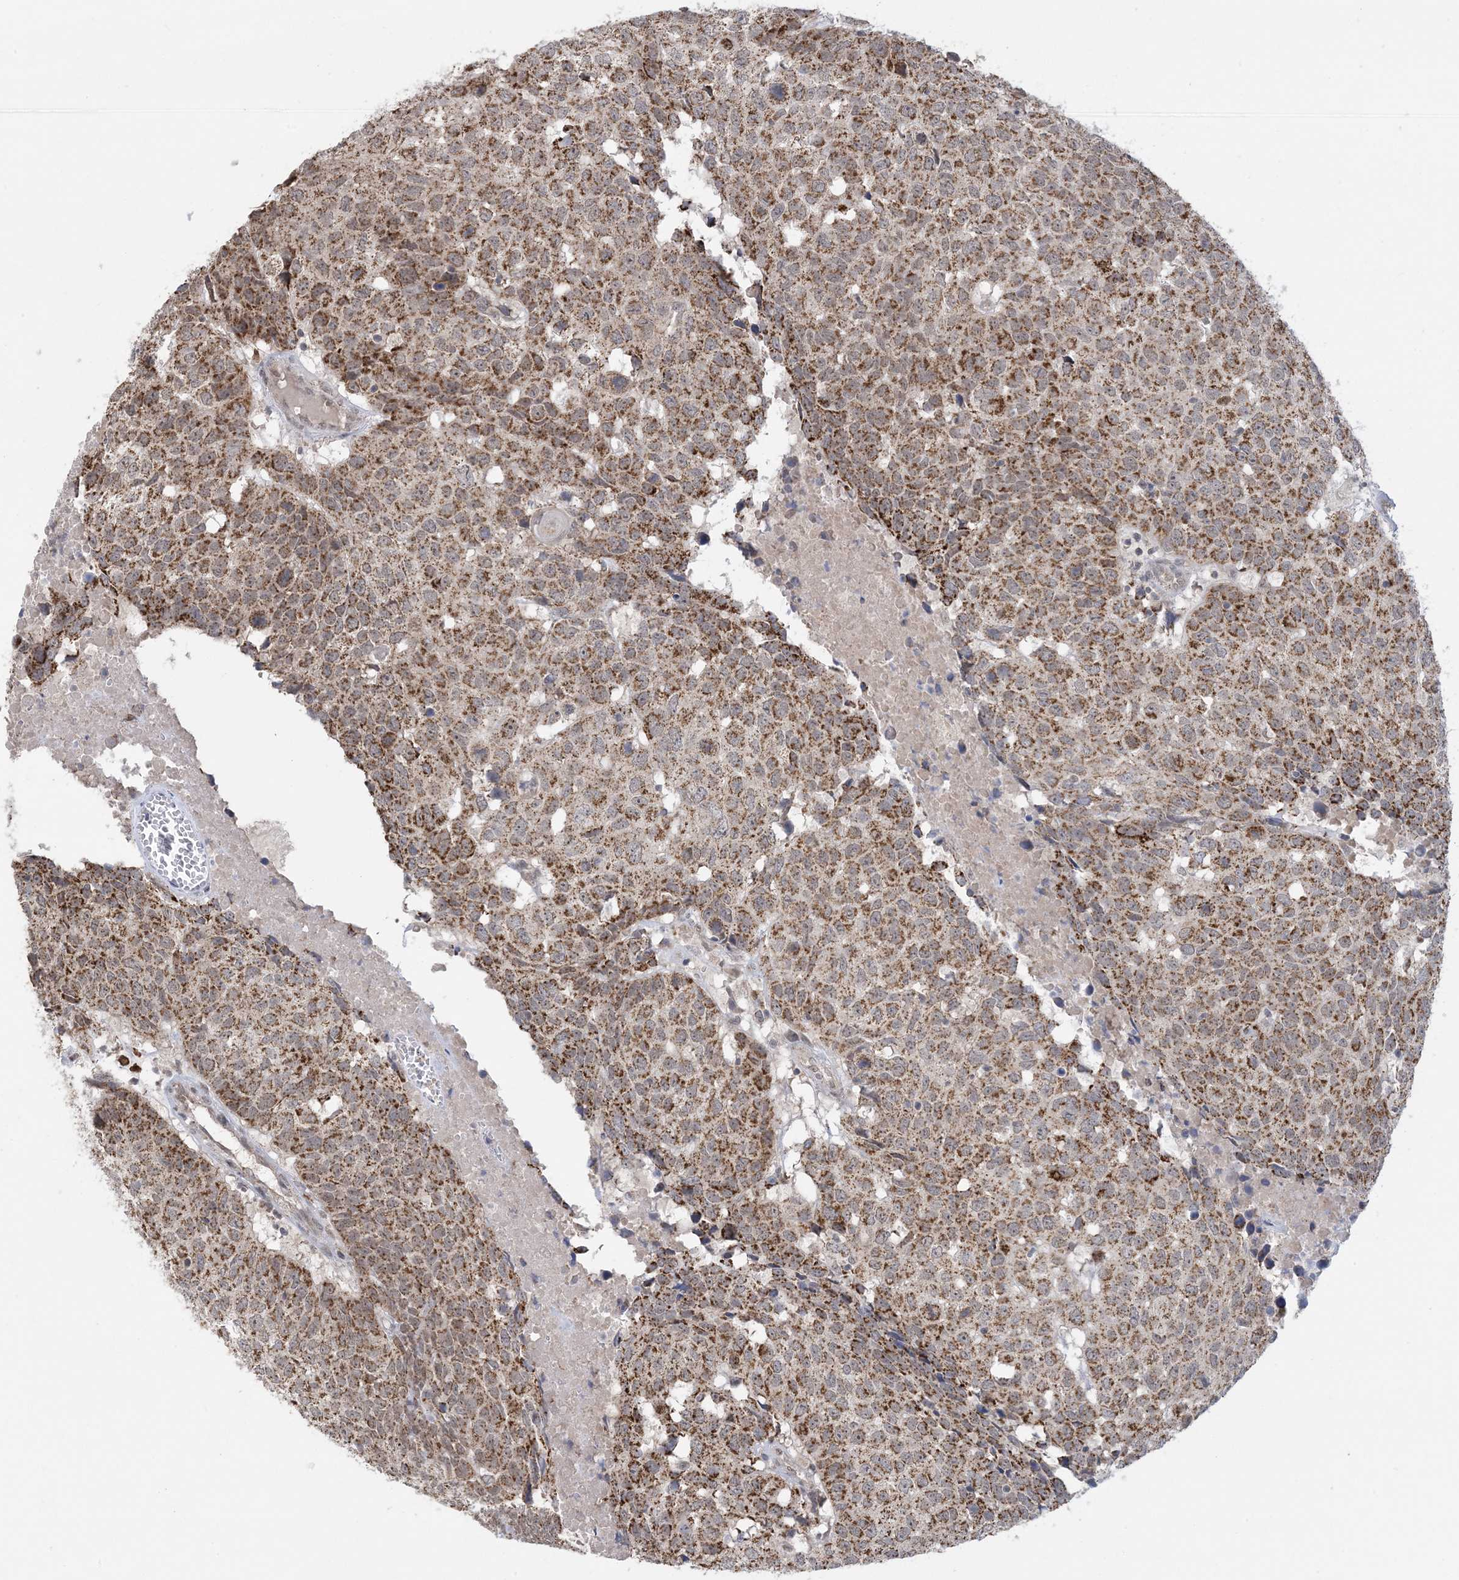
{"staining": {"intensity": "moderate", "quantity": ">75%", "location": "cytoplasmic/membranous"}, "tissue": "head and neck cancer", "cell_type": "Tumor cells", "image_type": "cancer", "snomed": [{"axis": "morphology", "description": "Squamous cell carcinoma, NOS"}, {"axis": "topography", "description": "Head-Neck"}], "caption": "Immunohistochemistry staining of head and neck squamous cell carcinoma, which demonstrates medium levels of moderate cytoplasmic/membranous positivity in about >75% of tumor cells indicating moderate cytoplasmic/membranous protein positivity. The staining was performed using DAB (brown) for protein detection and nuclei were counterstained in hematoxylin (blue).", "gene": "TRMT10C", "patient": {"sex": "male", "age": 66}}